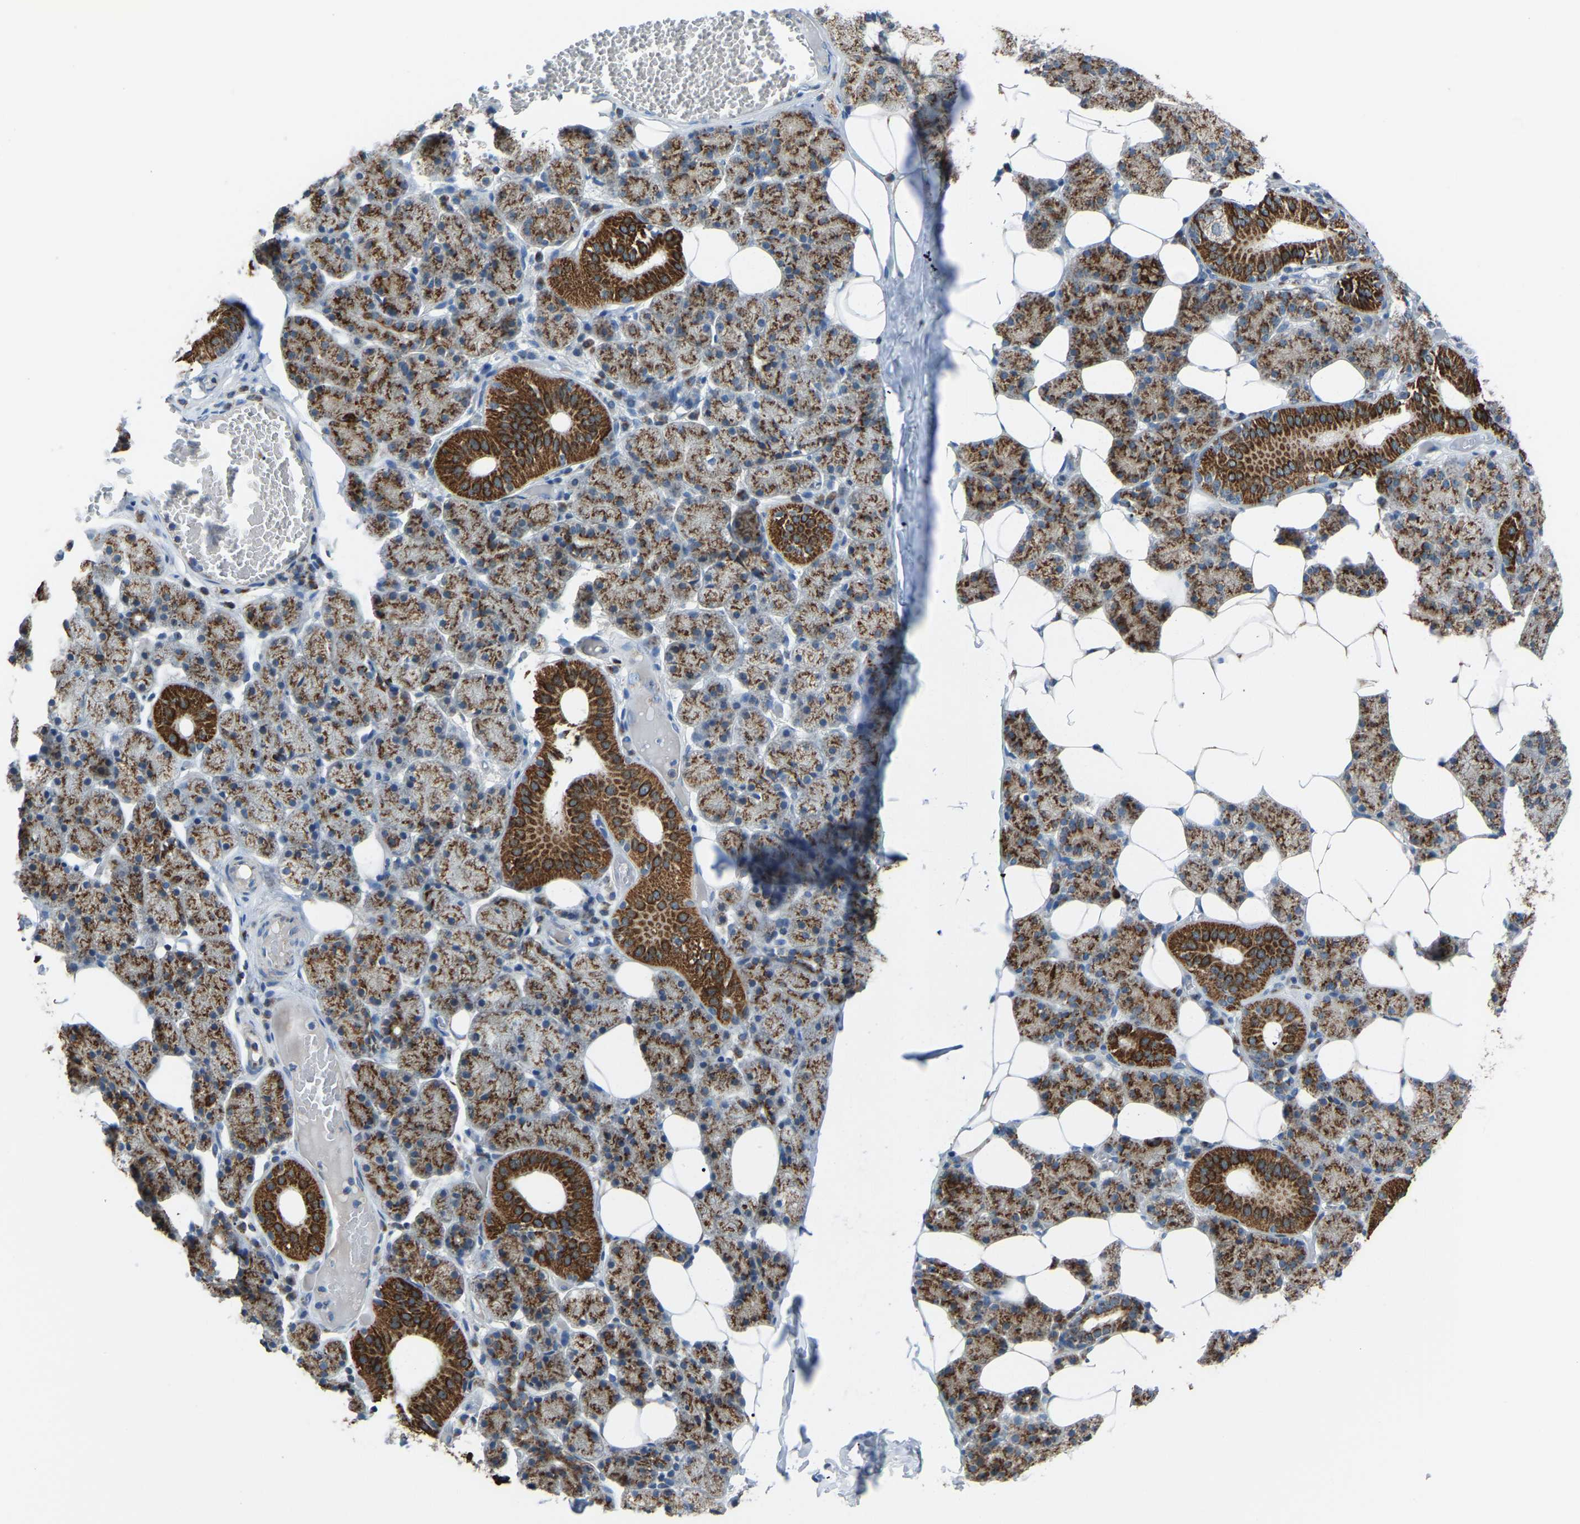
{"staining": {"intensity": "strong", "quantity": ">75%", "location": "cytoplasmic/membranous"}, "tissue": "salivary gland", "cell_type": "Glandular cells", "image_type": "normal", "snomed": [{"axis": "morphology", "description": "Normal tissue, NOS"}, {"axis": "topography", "description": "Salivary gland"}], "caption": "IHC histopathology image of normal human salivary gland stained for a protein (brown), which reveals high levels of strong cytoplasmic/membranous positivity in about >75% of glandular cells.", "gene": "CANT1", "patient": {"sex": "female", "age": 33}}